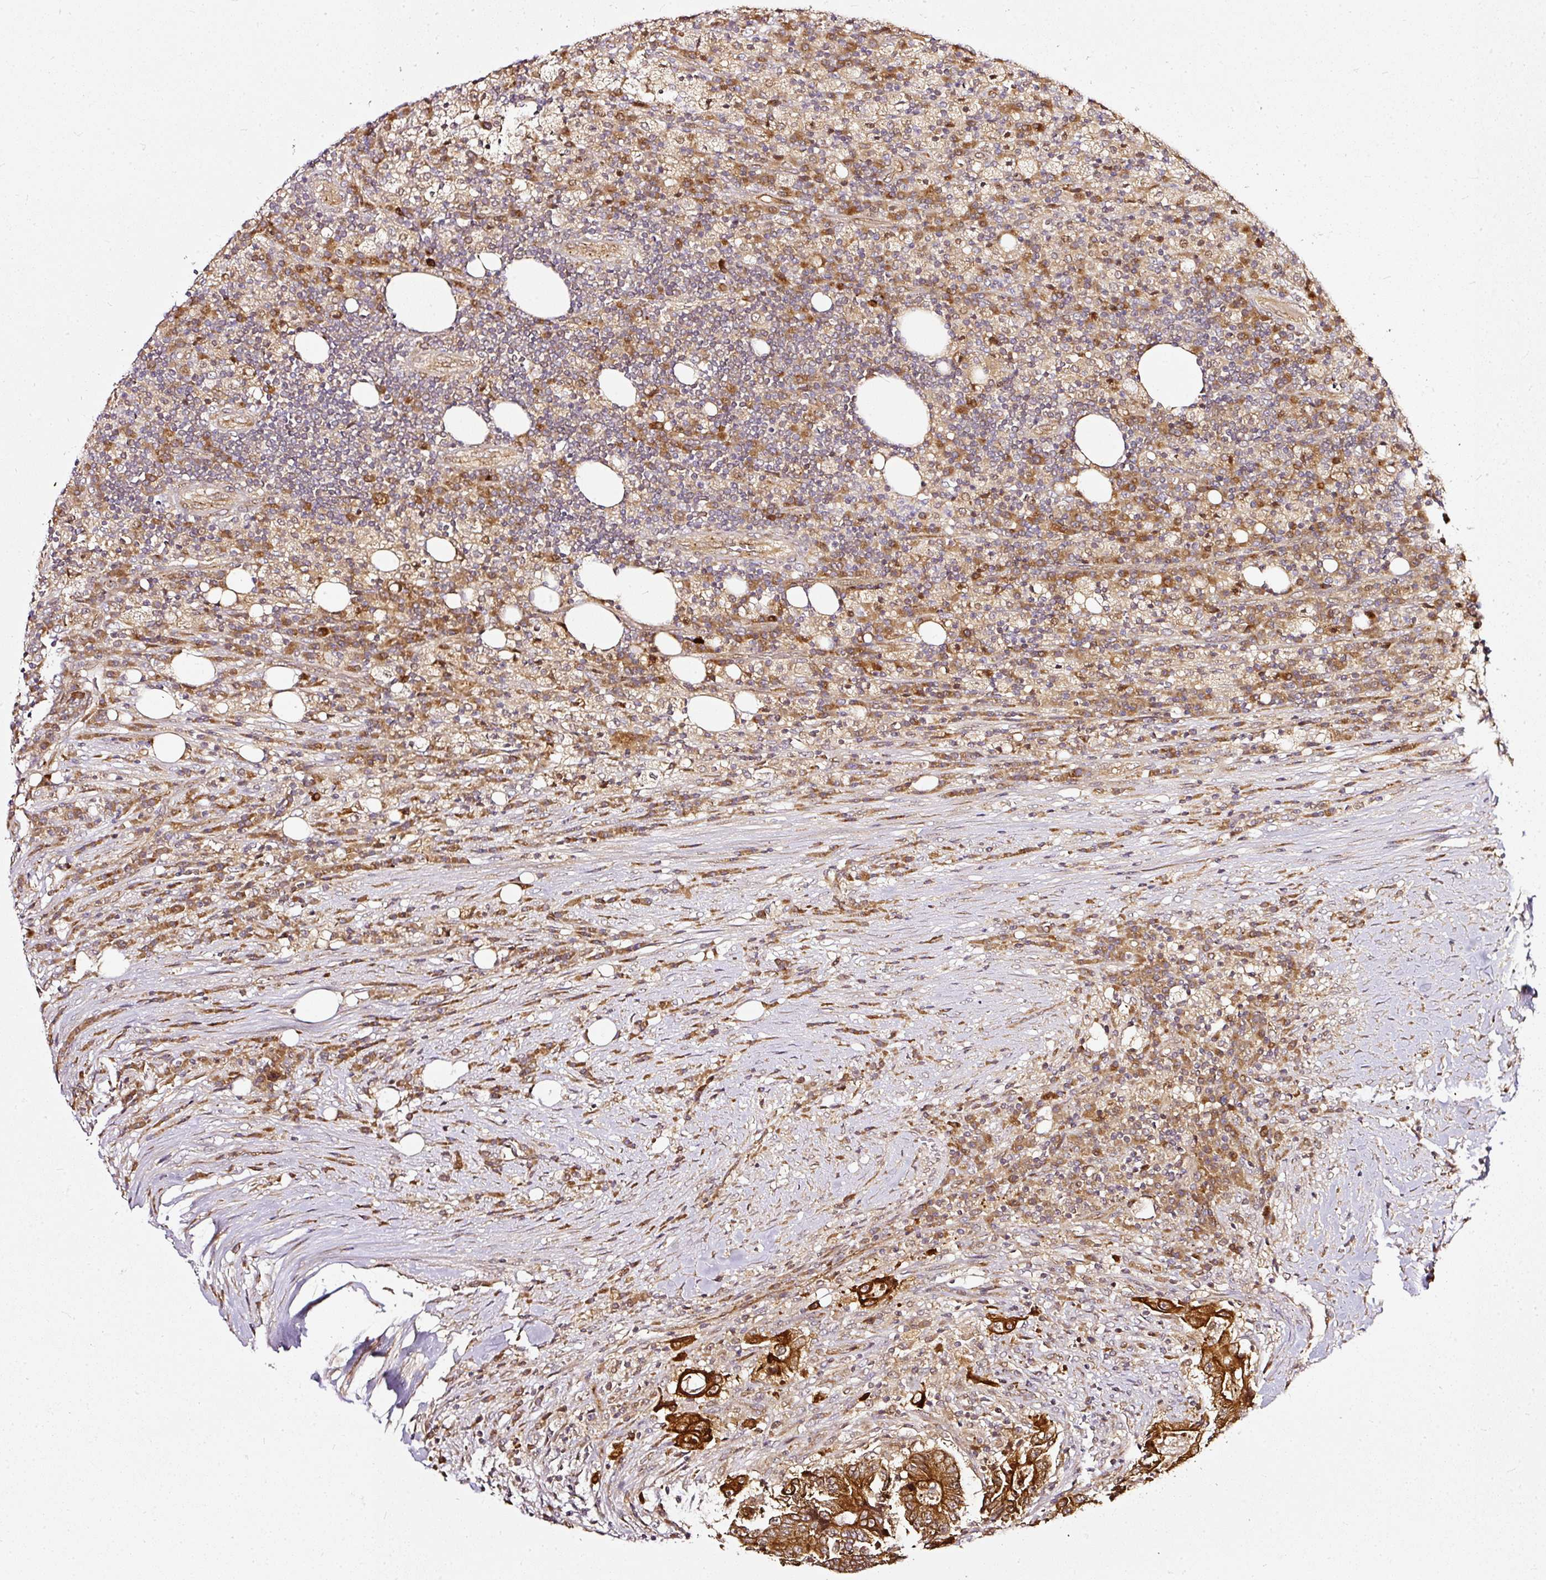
{"staining": {"intensity": "strong", "quantity": ">75%", "location": "cytoplasmic/membranous"}, "tissue": "colorectal cancer", "cell_type": "Tumor cells", "image_type": "cancer", "snomed": [{"axis": "morphology", "description": "Adenocarcinoma, NOS"}, {"axis": "topography", "description": "Colon"}], "caption": "Protein analysis of colorectal adenocarcinoma tissue demonstrates strong cytoplasmic/membranous positivity in about >75% of tumor cells. The staining was performed using DAB to visualize the protein expression in brown, while the nuclei were stained in blue with hematoxylin (Magnification: 20x).", "gene": "MIF4GD", "patient": {"sex": "male", "age": 83}}